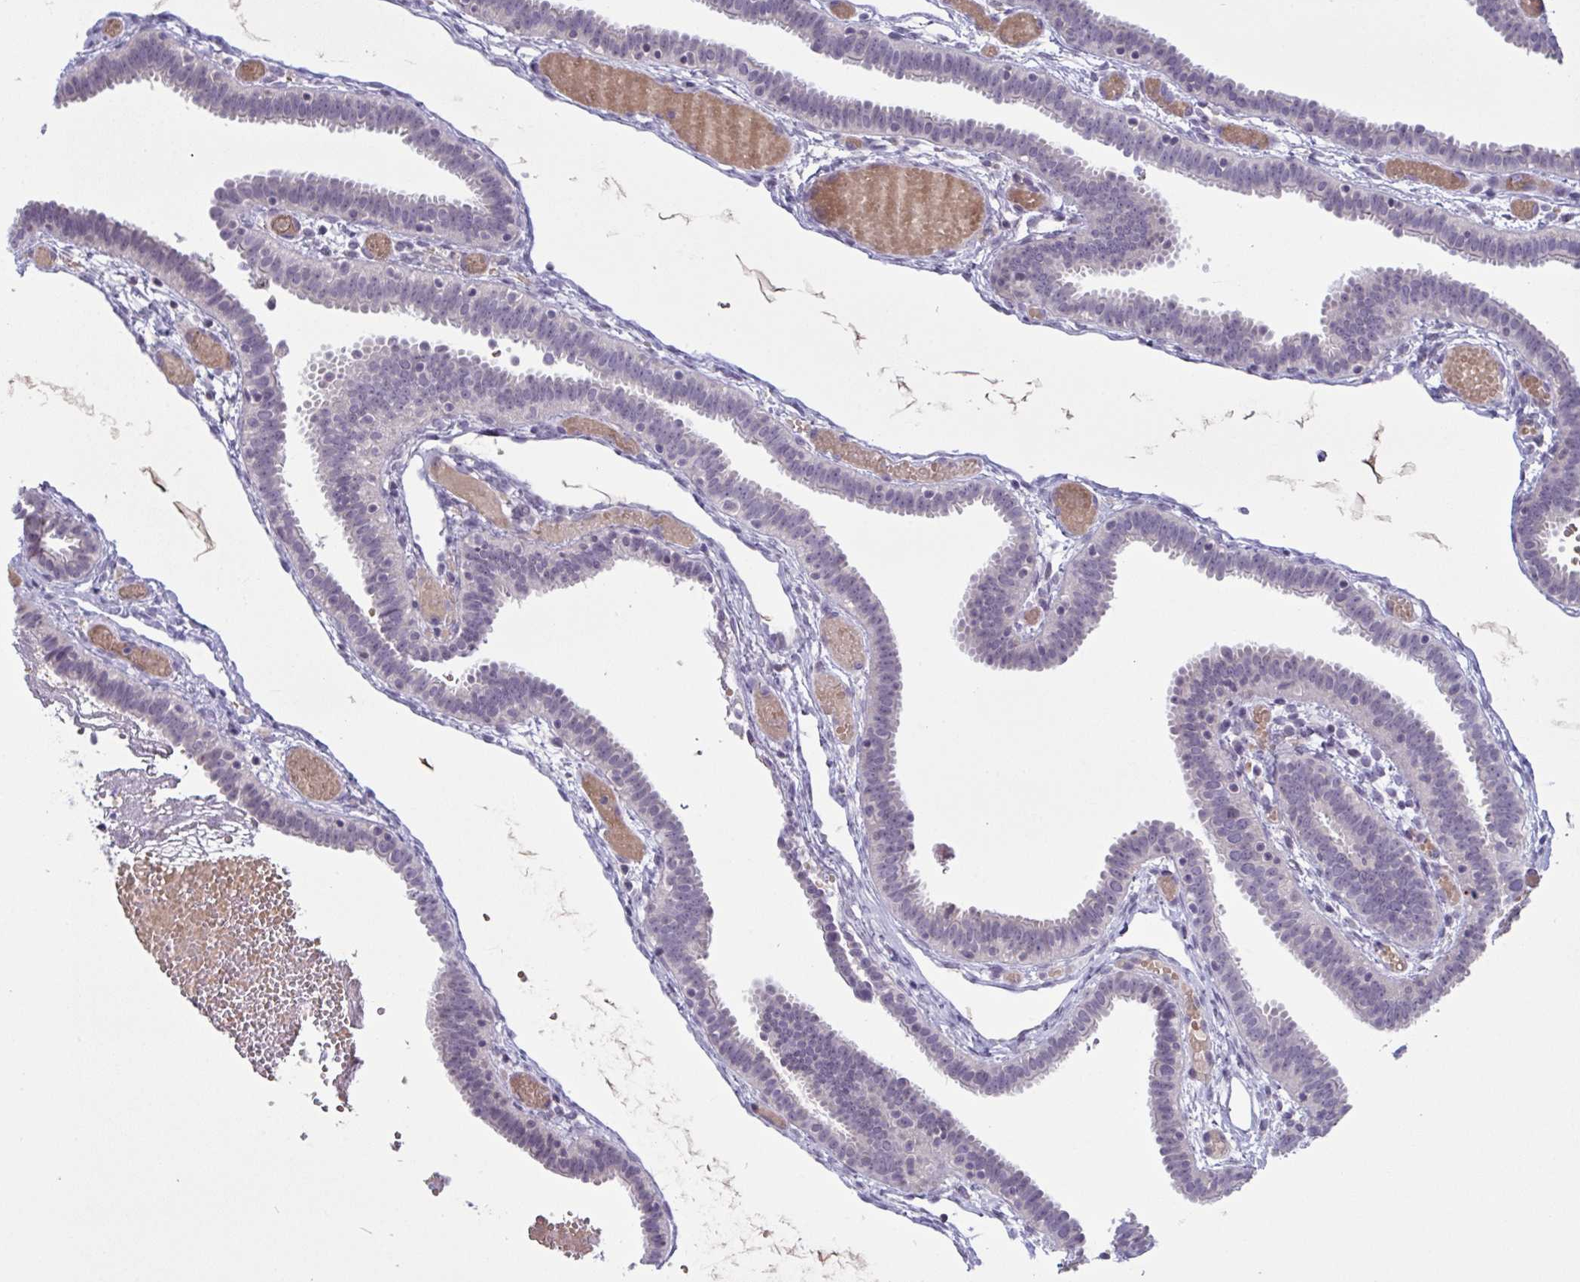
{"staining": {"intensity": "negative", "quantity": "none", "location": "none"}, "tissue": "fallopian tube", "cell_type": "Glandular cells", "image_type": "normal", "snomed": [{"axis": "morphology", "description": "Normal tissue, NOS"}, {"axis": "topography", "description": "Fallopian tube"}], "caption": "Immunohistochemistry of benign human fallopian tube exhibits no expression in glandular cells.", "gene": "ZNF784", "patient": {"sex": "female", "age": 37}}